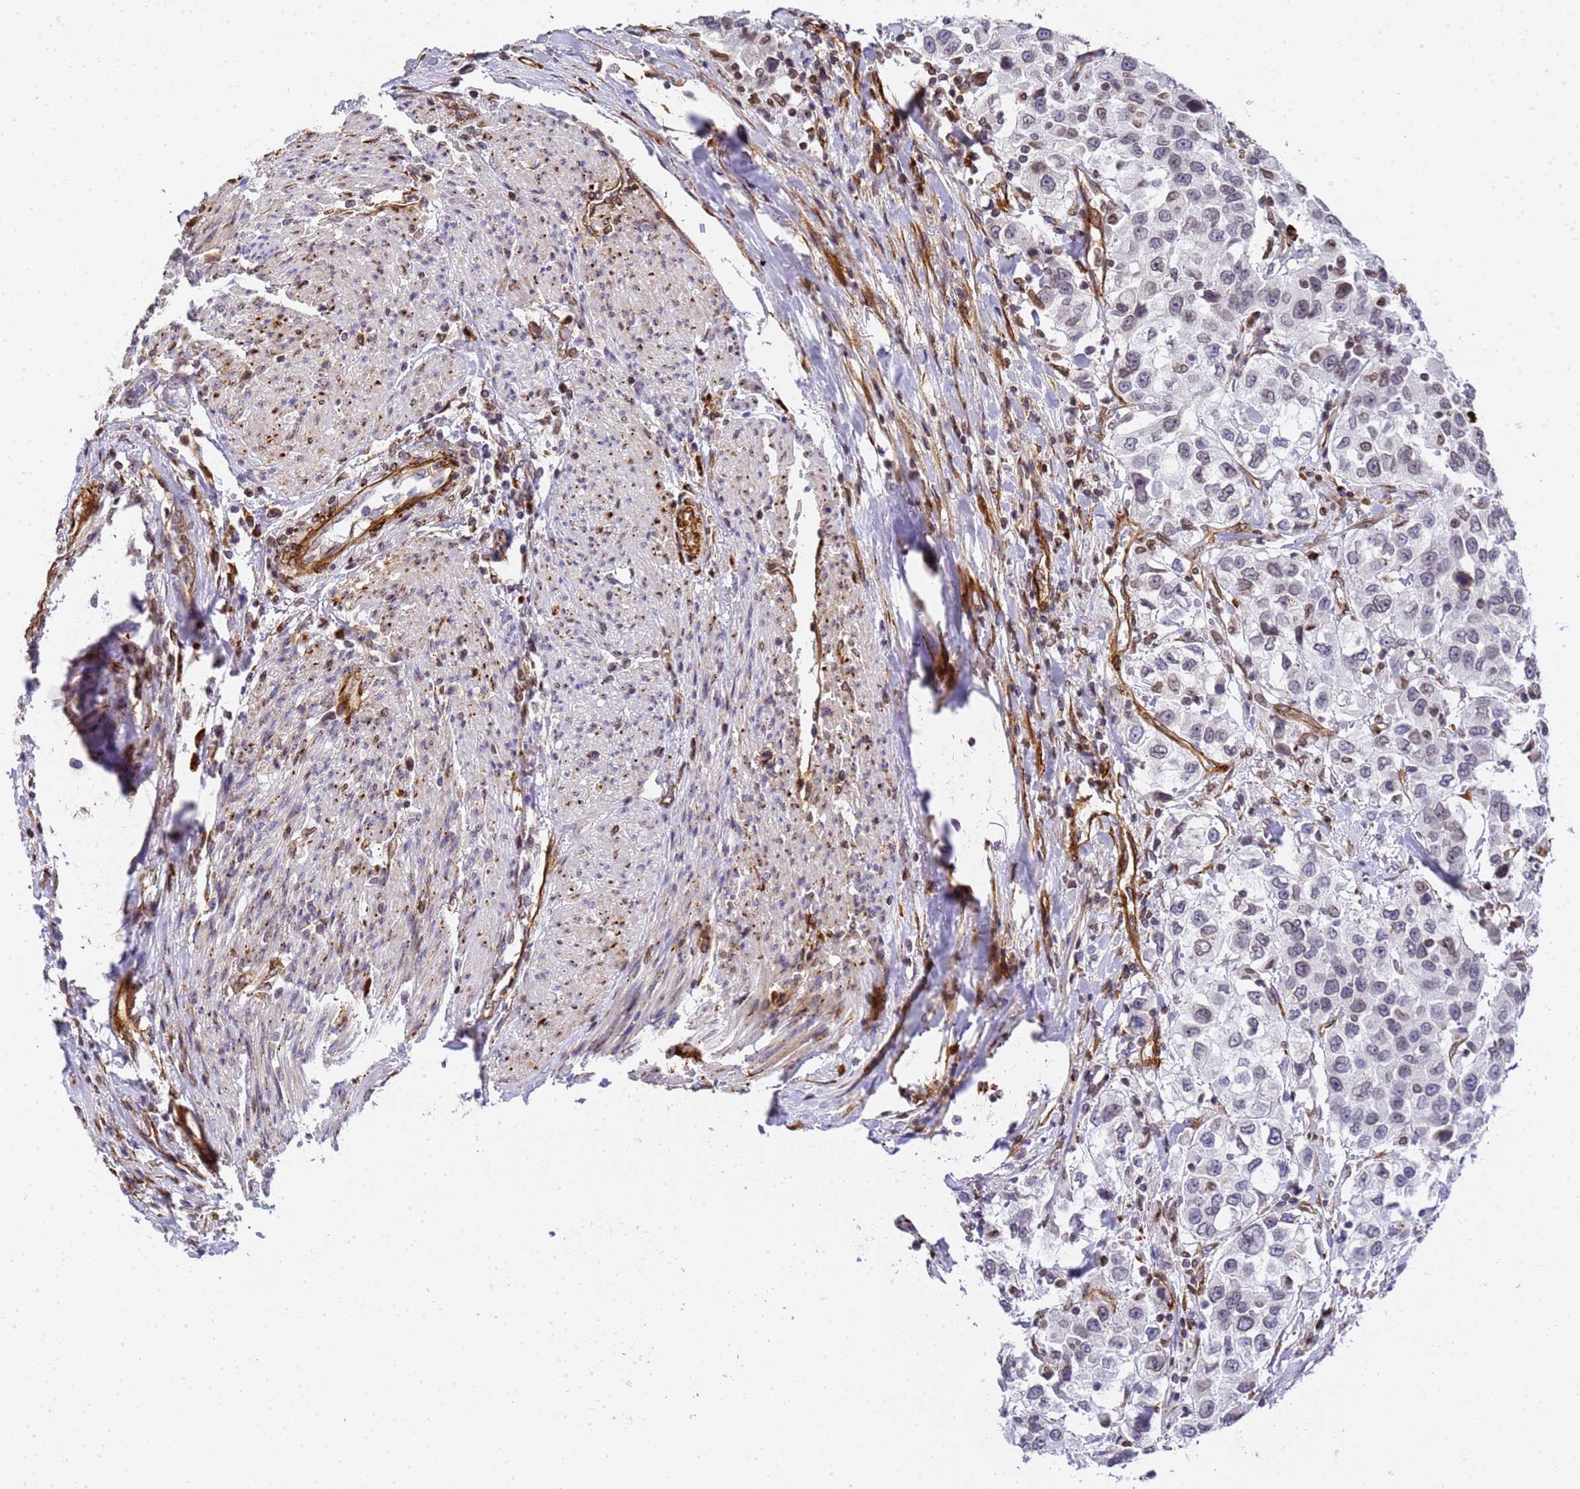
{"staining": {"intensity": "negative", "quantity": "none", "location": "none"}, "tissue": "urothelial cancer", "cell_type": "Tumor cells", "image_type": "cancer", "snomed": [{"axis": "morphology", "description": "Urothelial carcinoma, High grade"}, {"axis": "topography", "description": "Urinary bladder"}], "caption": "Immunohistochemistry (IHC) micrograph of urothelial cancer stained for a protein (brown), which exhibits no expression in tumor cells.", "gene": "IGFBP7", "patient": {"sex": "female", "age": 80}}